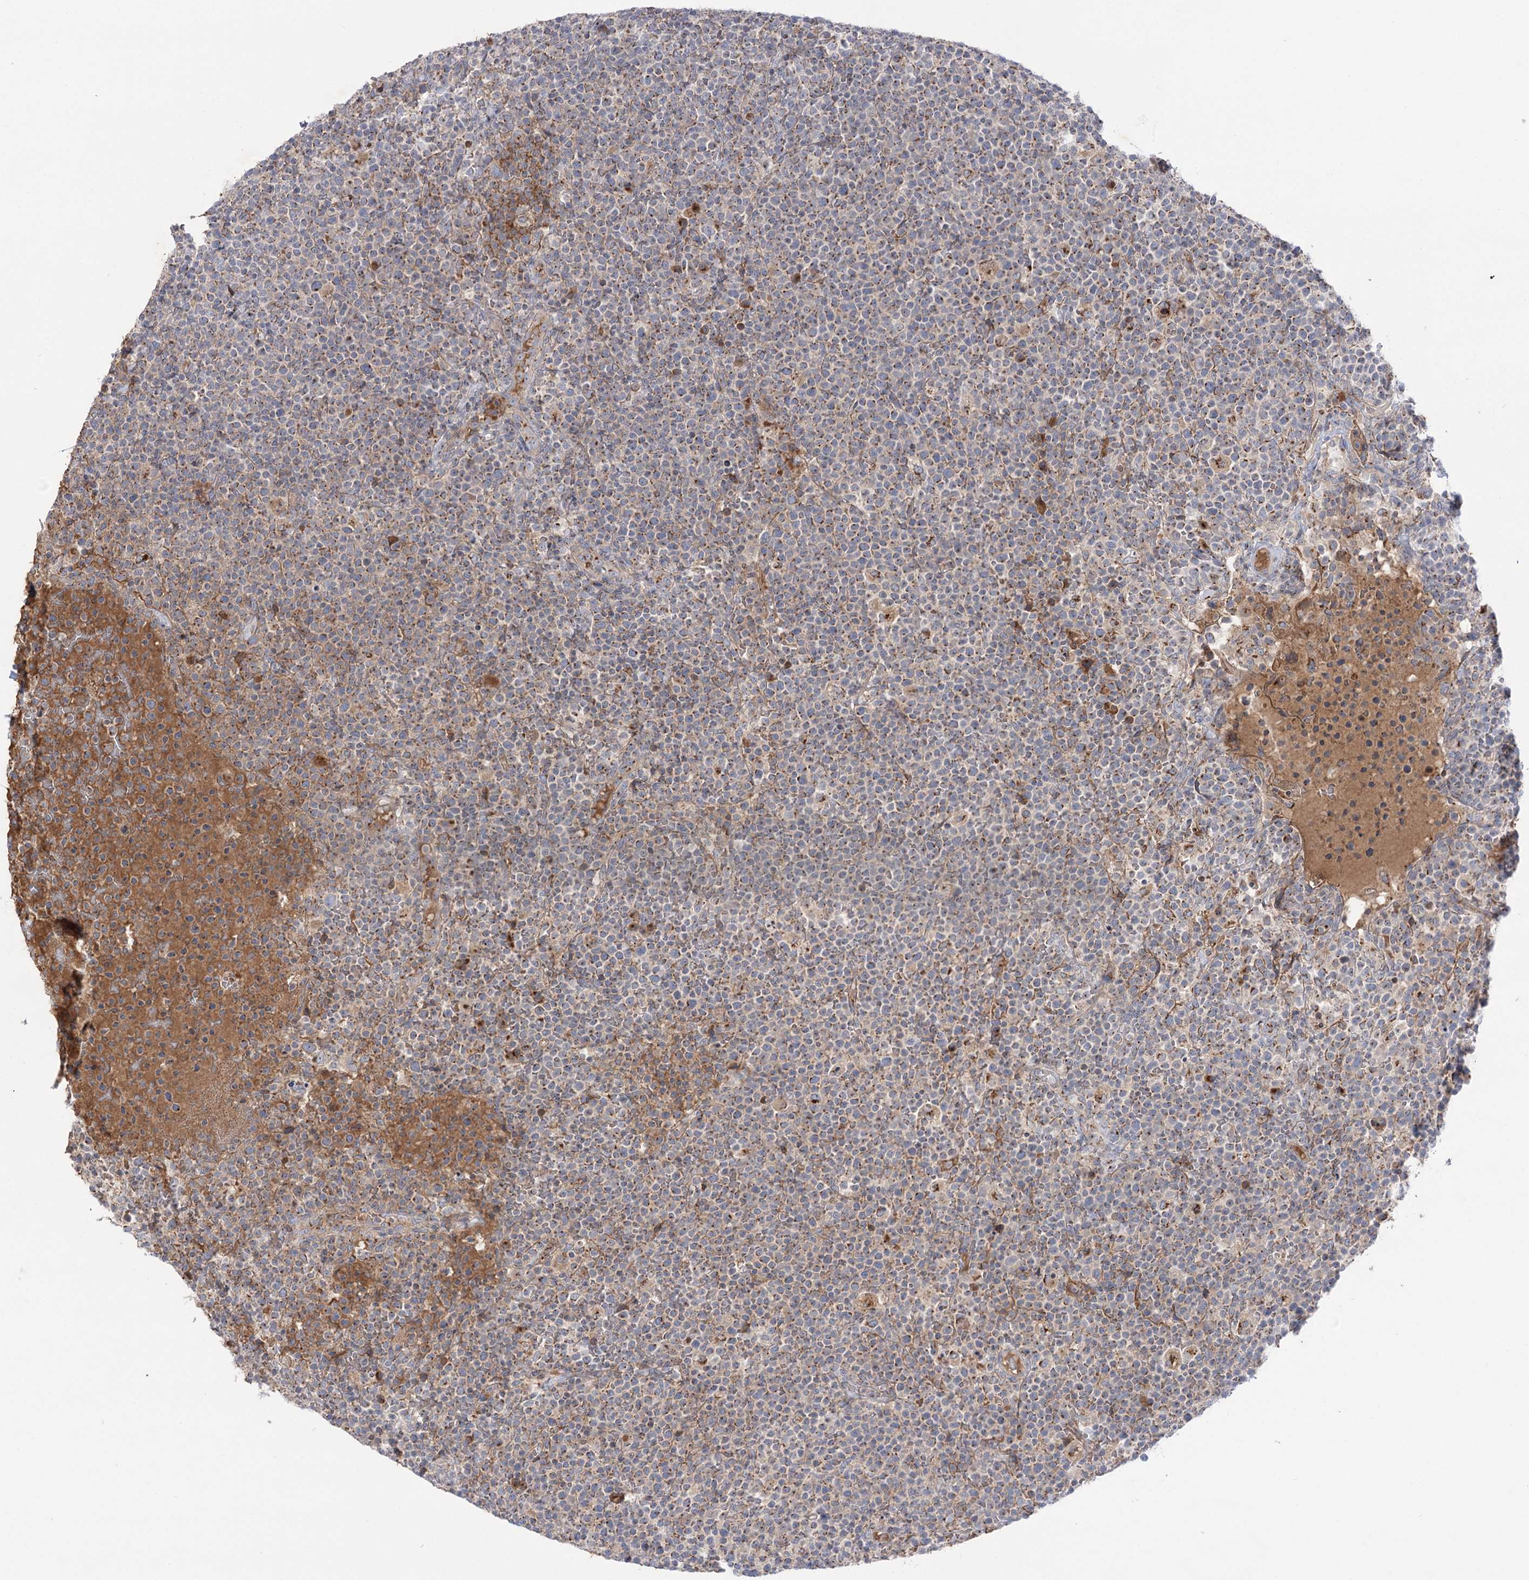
{"staining": {"intensity": "moderate", "quantity": "25%-75%", "location": "cytoplasmic/membranous"}, "tissue": "lymphoma", "cell_type": "Tumor cells", "image_type": "cancer", "snomed": [{"axis": "morphology", "description": "Malignant lymphoma, non-Hodgkin's type, High grade"}, {"axis": "topography", "description": "Lymph node"}], "caption": "Tumor cells reveal medium levels of moderate cytoplasmic/membranous positivity in approximately 25%-75% of cells in human lymphoma.", "gene": "GBF1", "patient": {"sex": "male", "age": 61}}